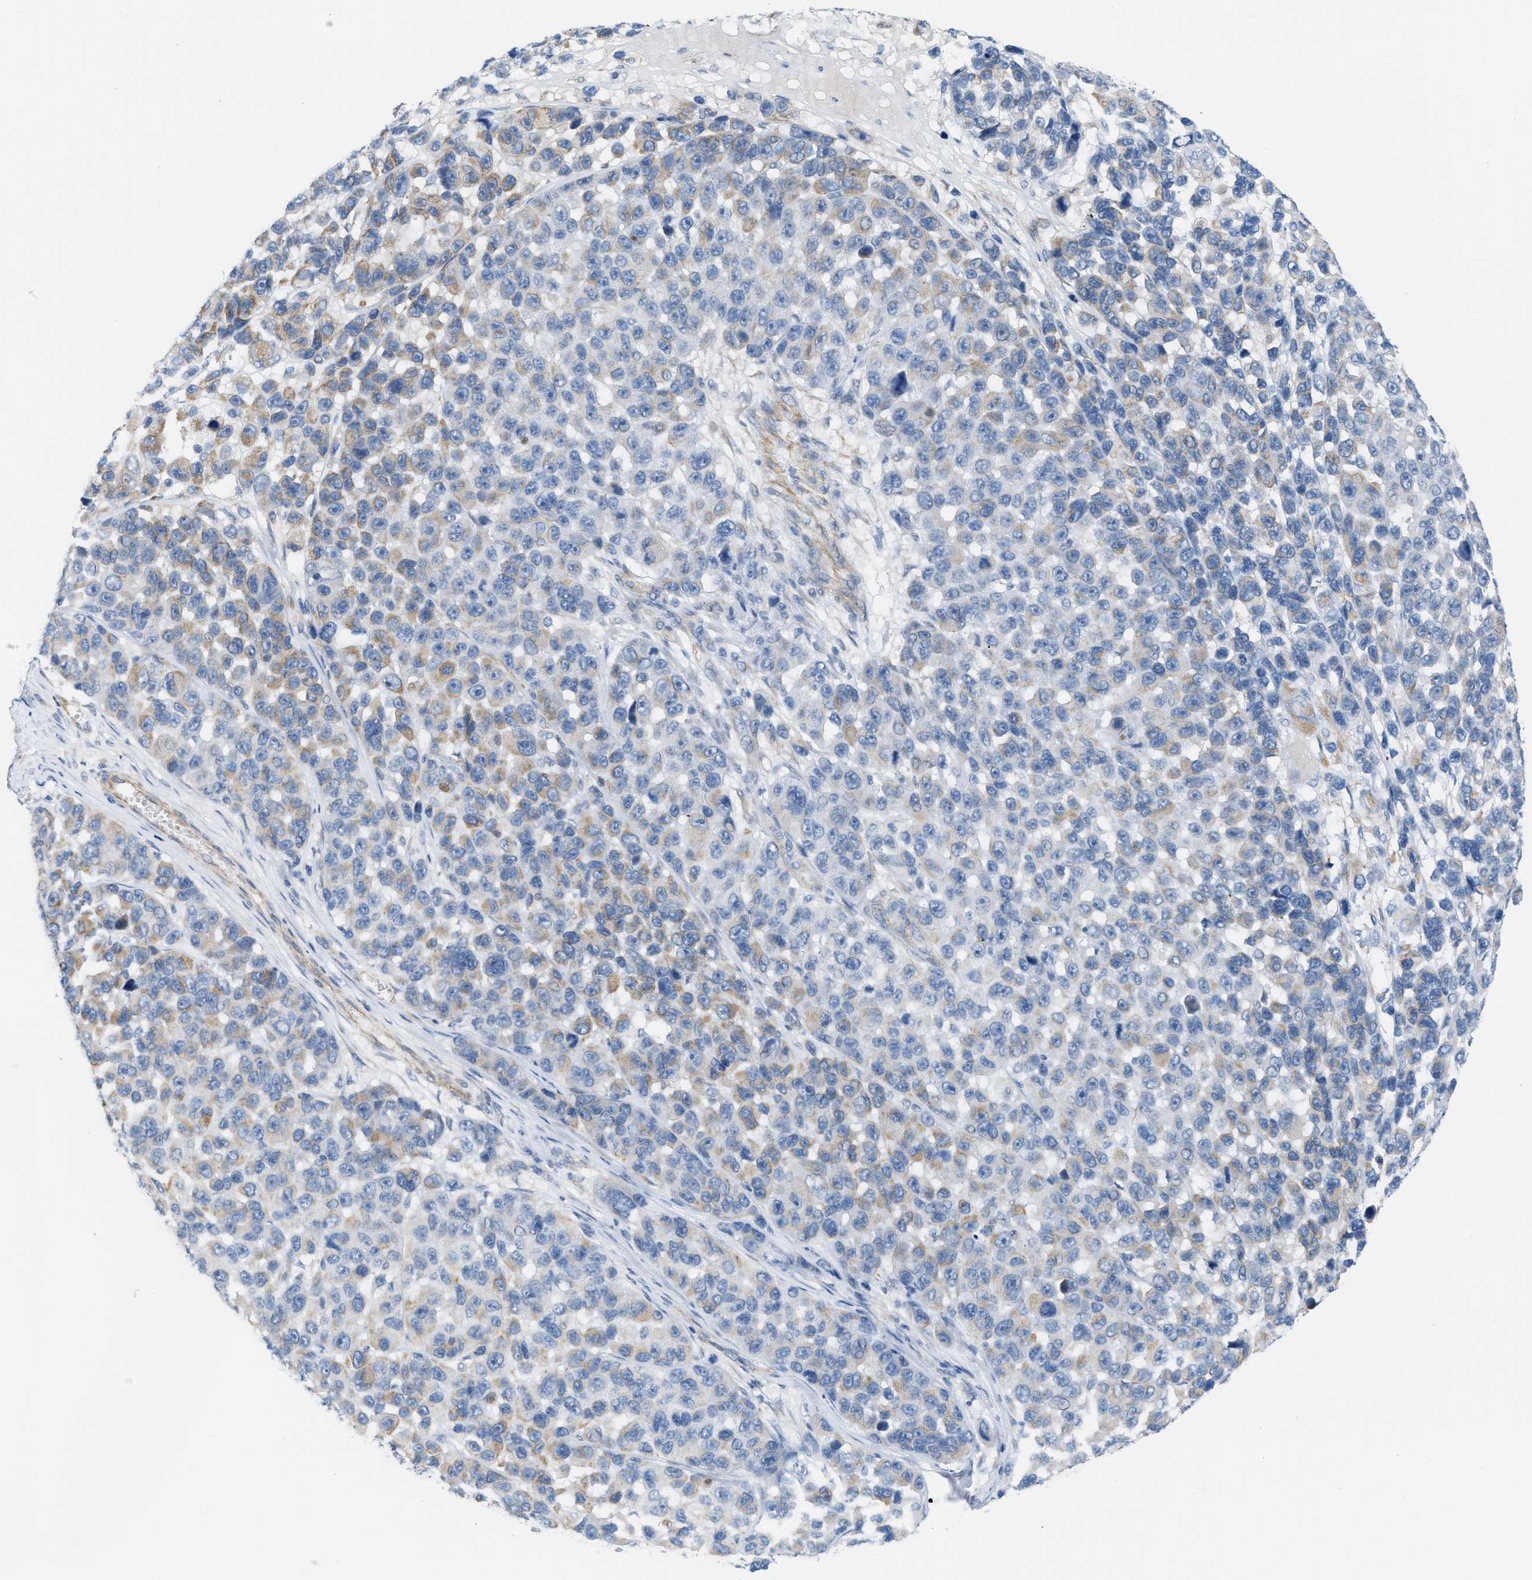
{"staining": {"intensity": "weak", "quantity": "25%-75%", "location": "cytoplasmic/membranous"}, "tissue": "melanoma", "cell_type": "Tumor cells", "image_type": "cancer", "snomed": [{"axis": "morphology", "description": "Malignant melanoma, NOS"}, {"axis": "topography", "description": "Skin"}], "caption": "IHC staining of malignant melanoma, which reveals low levels of weak cytoplasmic/membranous expression in approximately 25%-75% of tumor cells indicating weak cytoplasmic/membranous protein staining. The staining was performed using DAB (3,3'-diaminobenzidine) (brown) for protein detection and nuclei were counterstained in hematoxylin (blue).", "gene": "SLC12A1", "patient": {"sex": "male", "age": 53}}